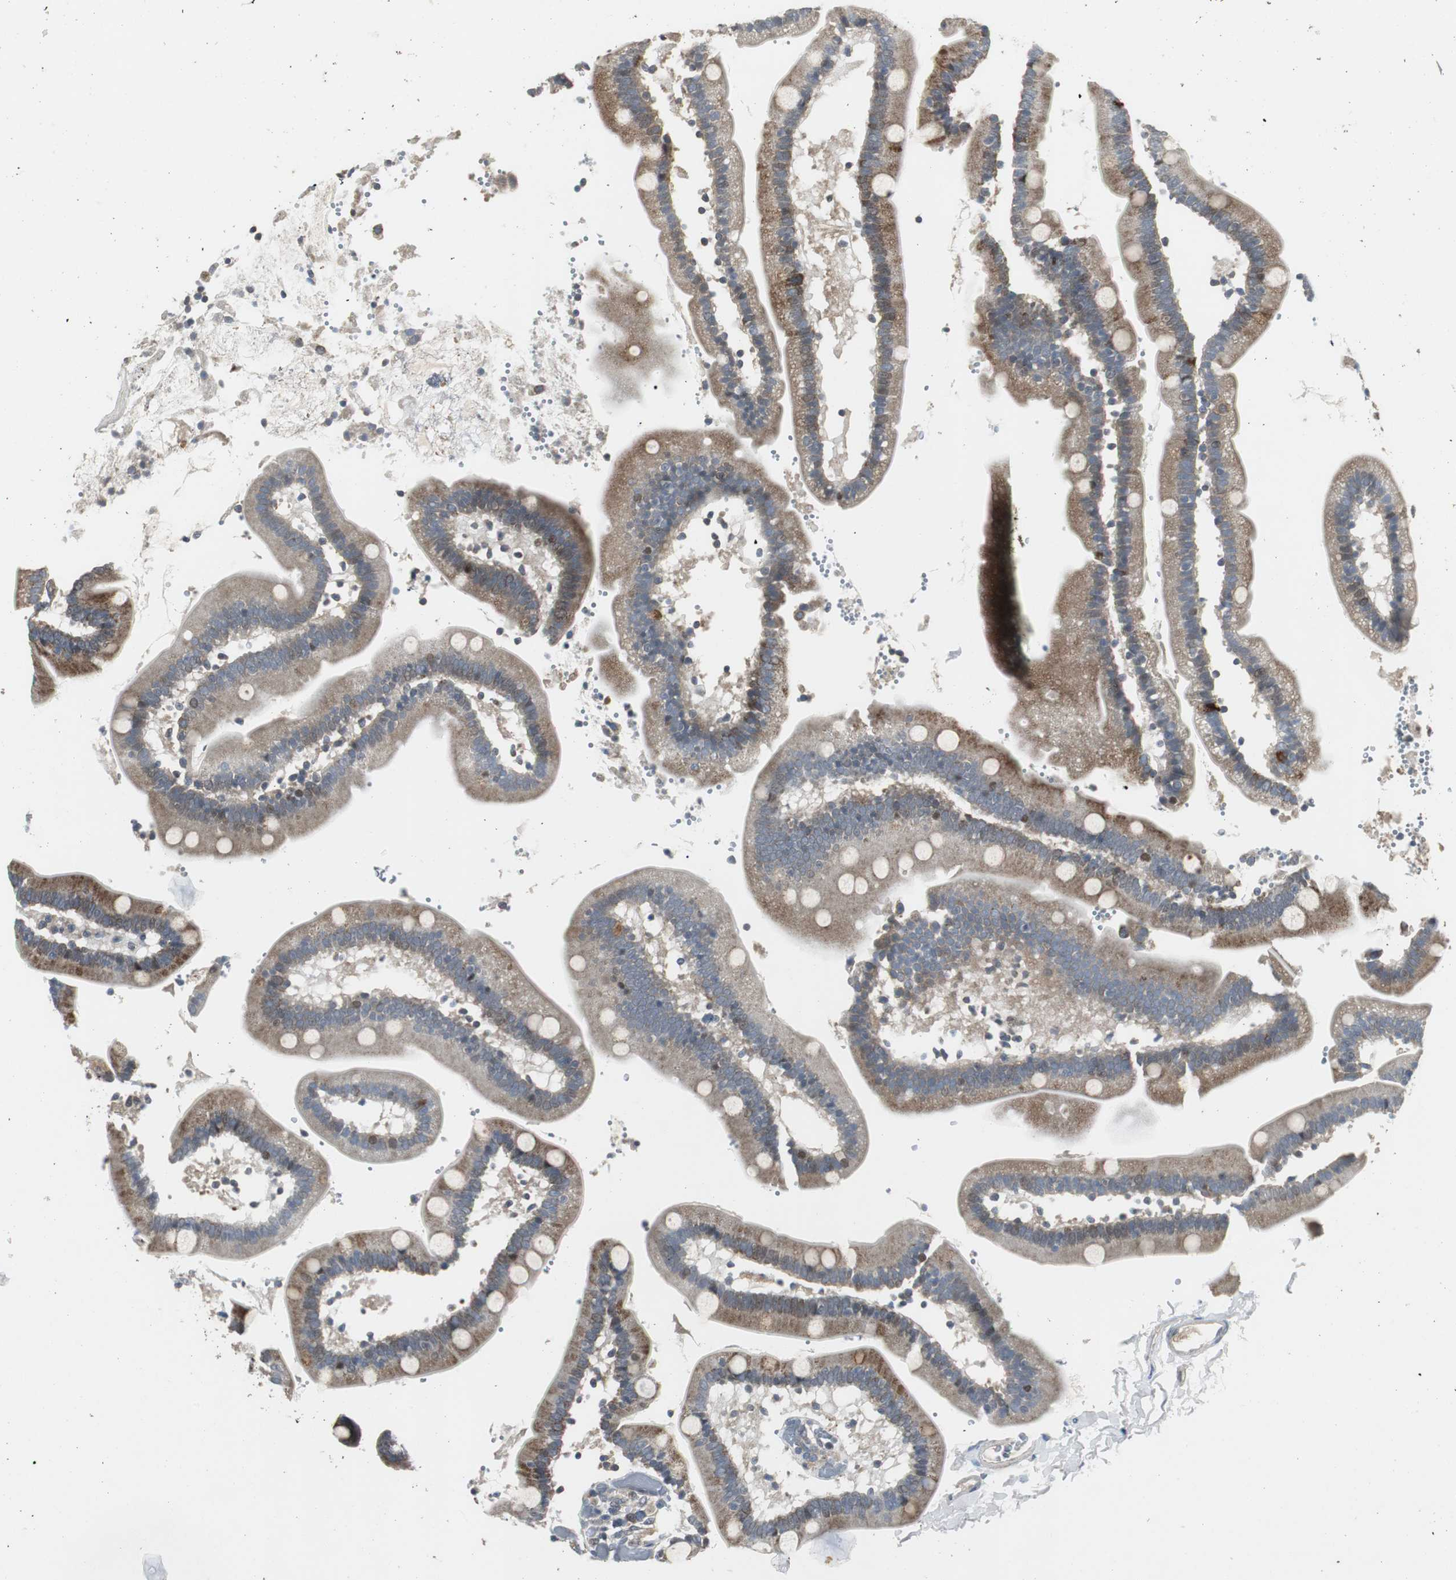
{"staining": {"intensity": "moderate", "quantity": ">75%", "location": "cytoplasmic/membranous"}, "tissue": "duodenum", "cell_type": "Glandular cells", "image_type": "normal", "snomed": [{"axis": "morphology", "description": "Normal tissue, NOS"}, {"axis": "topography", "description": "Duodenum"}], "caption": "A histopathology image of duodenum stained for a protein displays moderate cytoplasmic/membranous brown staining in glandular cells. (DAB (3,3'-diaminobenzidine) IHC, brown staining for protein, blue staining for nuclei).", "gene": "MYT1", "patient": {"sex": "male", "age": 66}}